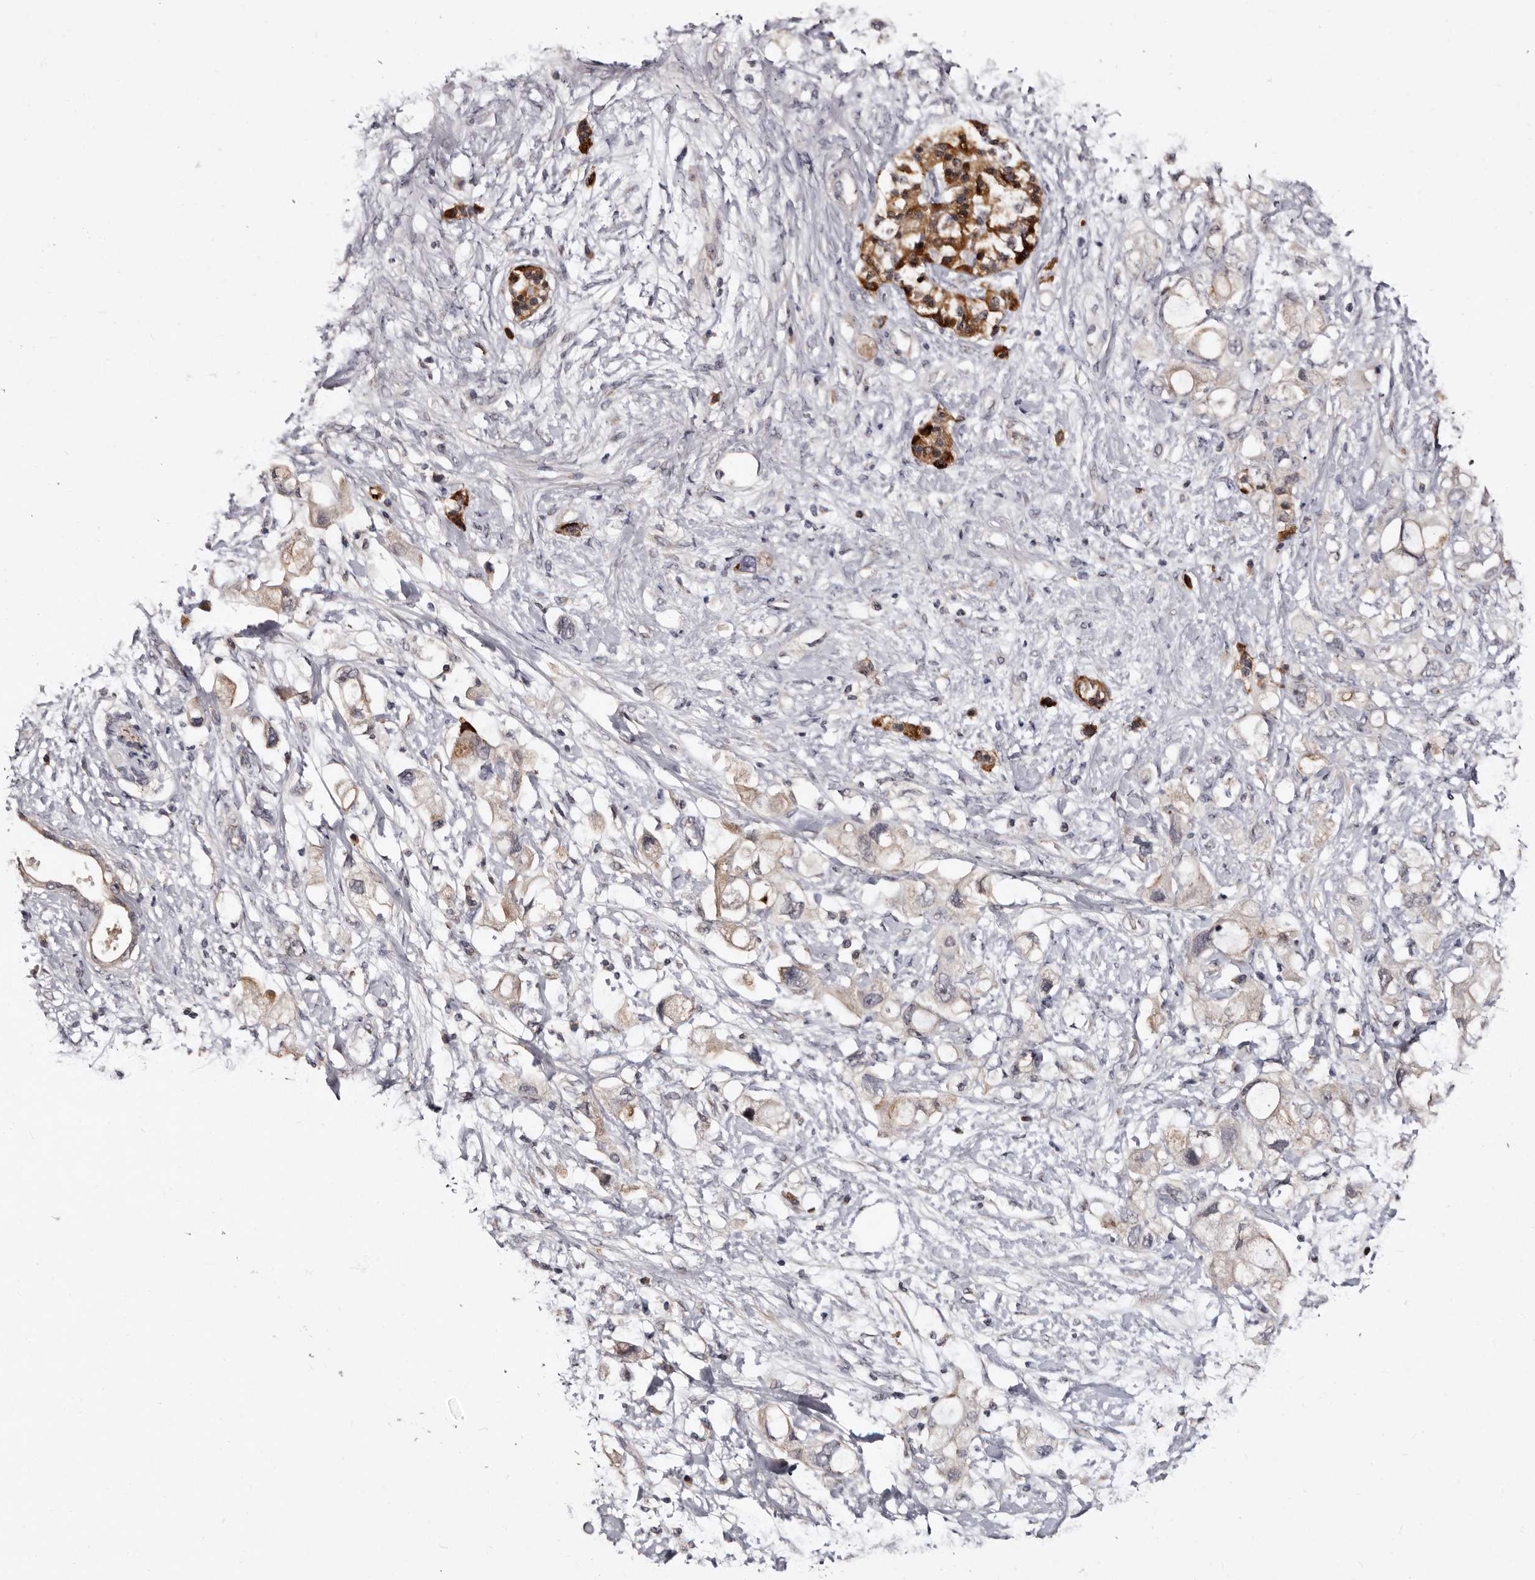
{"staining": {"intensity": "weak", "quantity": "<25%", "location": "cytoplasmic/membranous"}, "tissue": "pancreatic cancer", "cell_type": "Tumor cells", "image_type": "cancer", "snomed": [{"axis": "morphology", "description": "Adenocarcinoma, NOS"}, {"axis": "topography", "description": "Pancreas"}], "caption": "The IHC histopathology image has no significant expression in tumor cells of adenocarcinoma (pancreatic) tissue.", "gene": "LANCL2", "patient": {"sex": "female", "age": 56}}